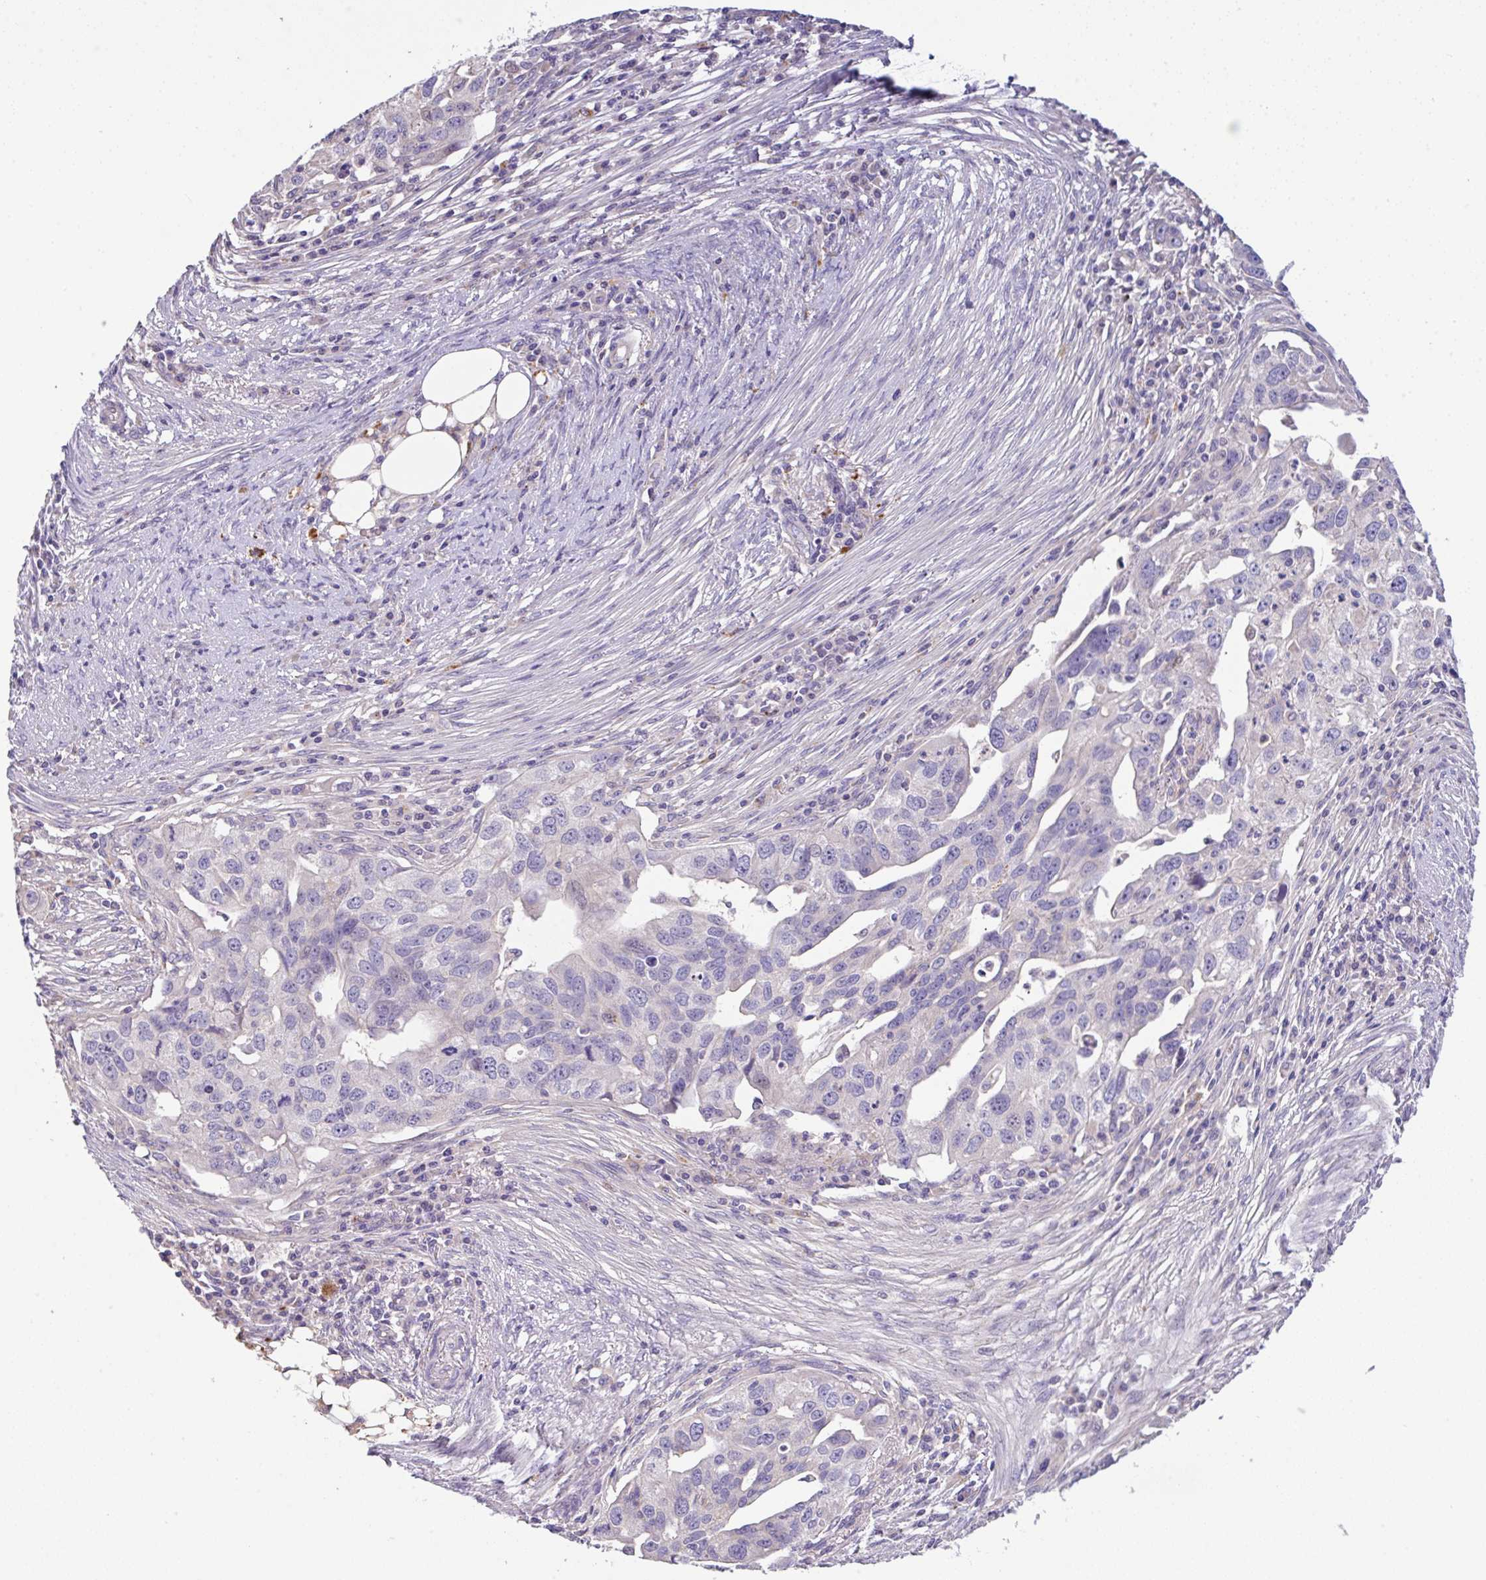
{"staining": {"intensity": "negative", "quantity": "none", "location": "none"}, "tissue": "ovarian cancer", "cell_type": "Tumor cells", "image_type": "cancer", "snomed": [{"axis": "morphology", "description": "Carcinoma, endometroid"}, {"axis": "morphology", "description": "Cystadenocarcinoma, serous, NOS"}, {"axis": "topography", "description": "Ovary"}], "caption": "Ovarian cancer (serous cystadenocarcinoma) was stained to show a protein in brown. There is no significant expression in tumor cells.", "gene": "EPN3", "patient": {"sex": "female", "age": 45}}